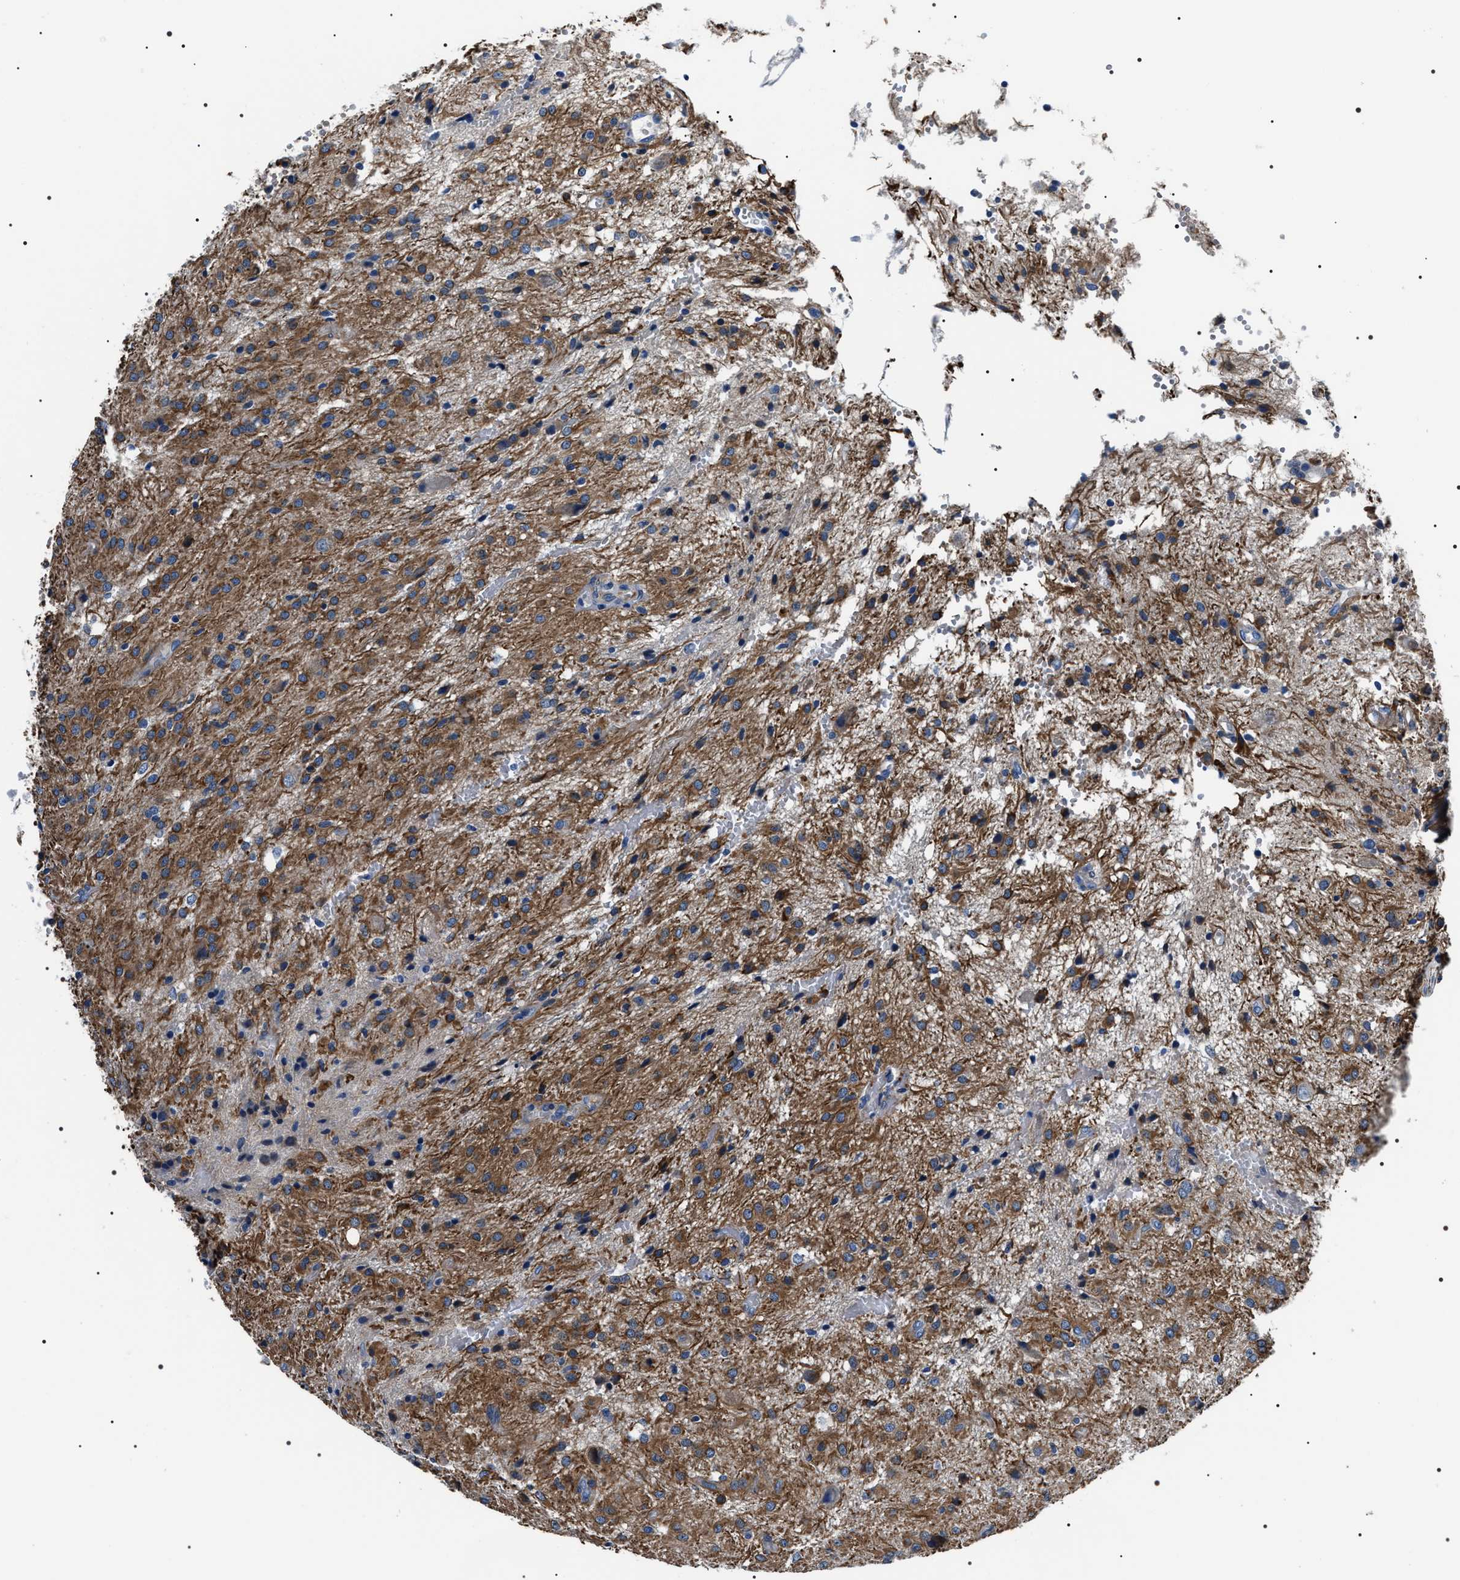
{"staining": {"intensity": "moderate", "quantity": ">75%", "location": "cytoplasmic/membranous"}, "tissue": "glioma", "cell_type": "Tumor cells", "image_type": "cancer", "snomed": [{"axis": "morphology", "description": "Glioma, malignant, High grade"}, {"axis": "topography", "description": "Brain"}], "caption": "High-power microscopy captured an immunohistochemistry photomicrograph of malignant high-grade glioma, revealing moderate cytoplasmic/membranous staining in about >75% of tumor cells.", "gene": "BAG2", "patient": {"sex": "female", "age": 59}}